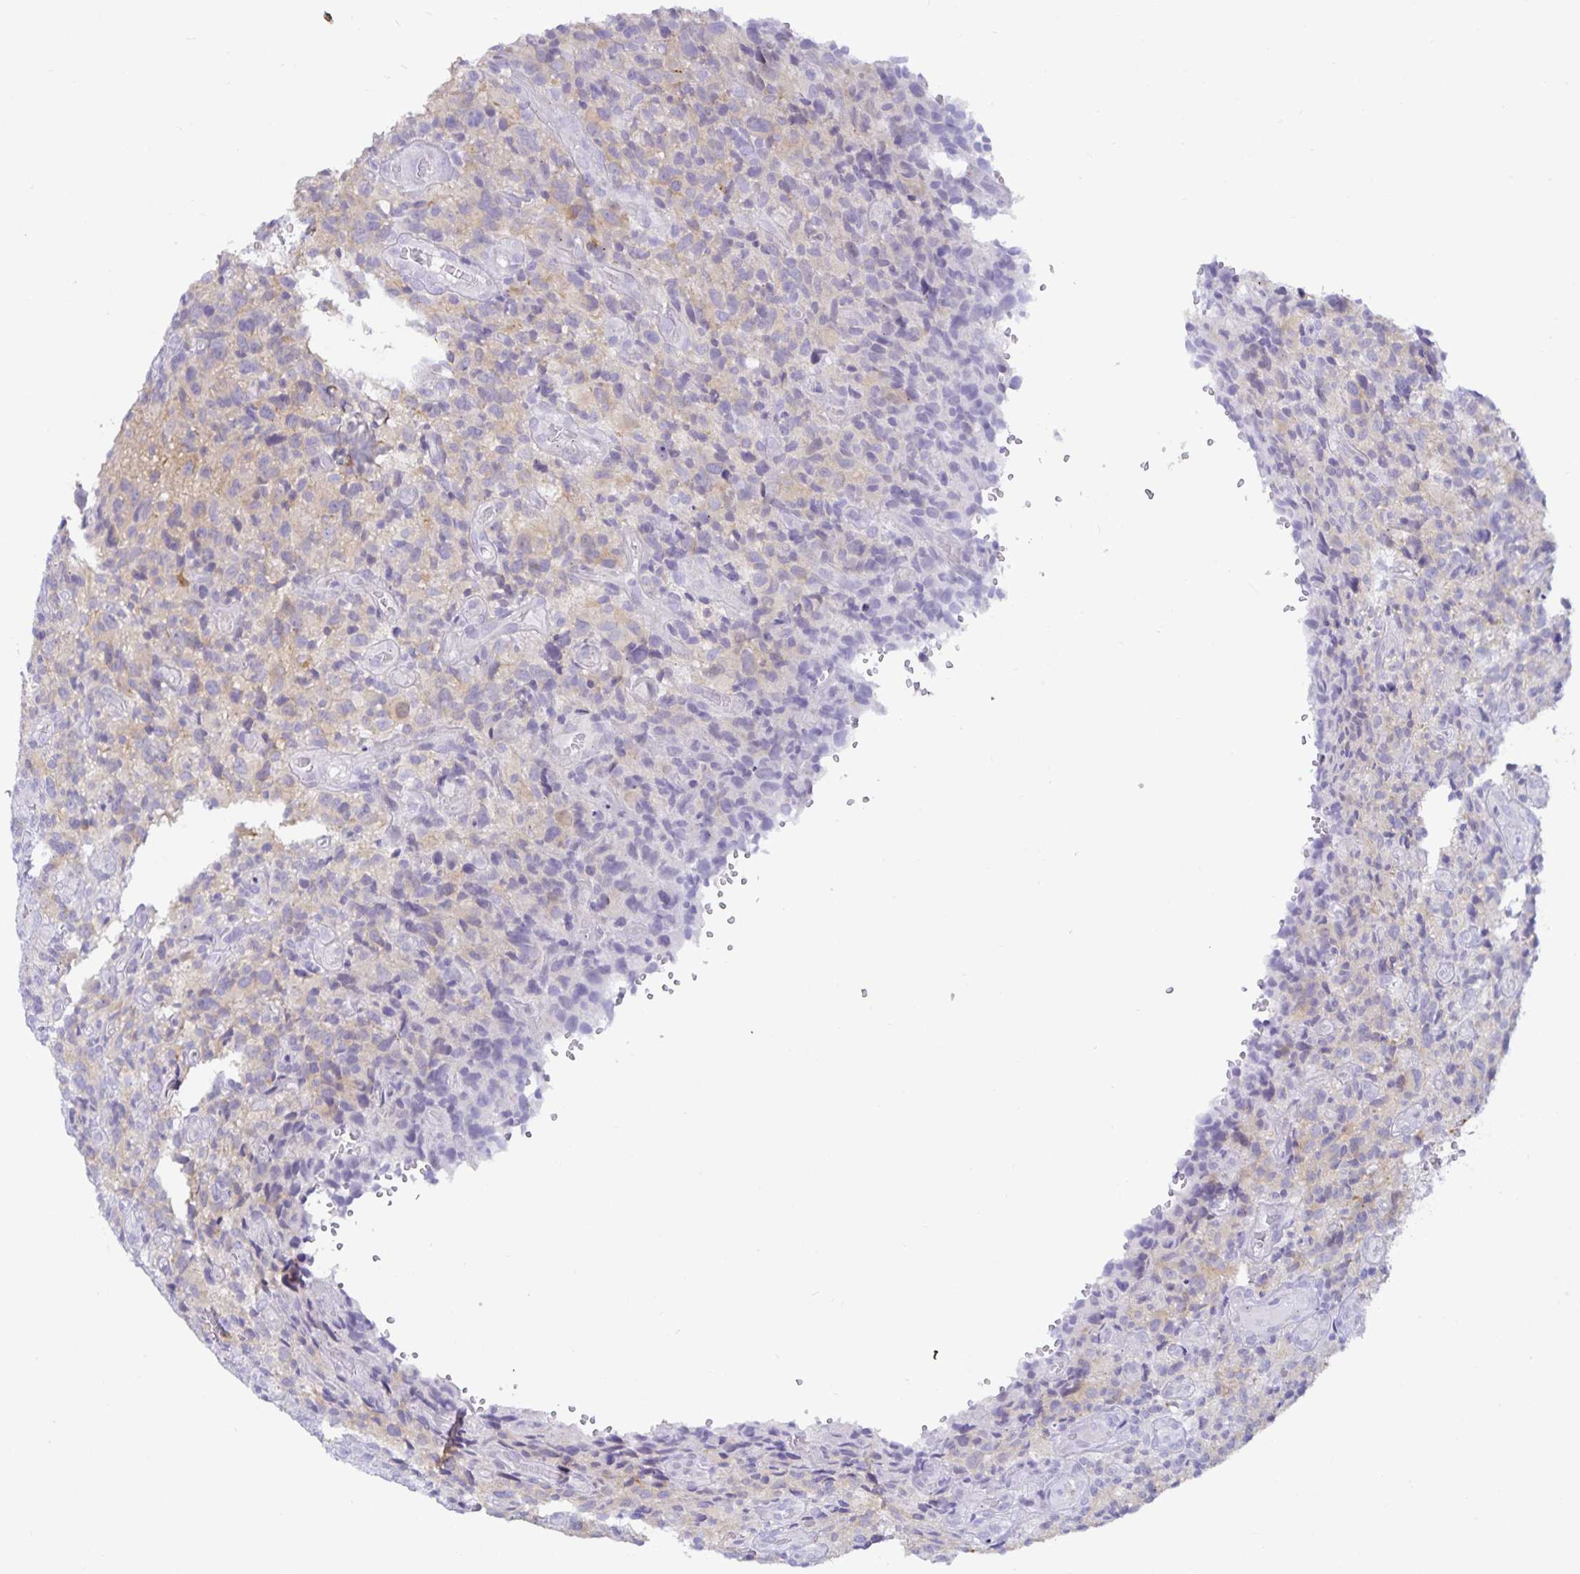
{"staining": {"intensity": "negative", "quantity": "none", "location": "none"}, "tissue": "glioma", "cell_type": "Tumor cells", "image_type": "cancer", "snomed": [{"axis": "morphology", "description": "Glioma, malignant, High grade"}, {"axis": "topography", "description": "Brain"}], "caption": "The immunohistochemistry micrograph has no significant expression in tumor cells of glioma tissue.", "gene": "MON2", "patient": {"sex": "male", "age": 76}}